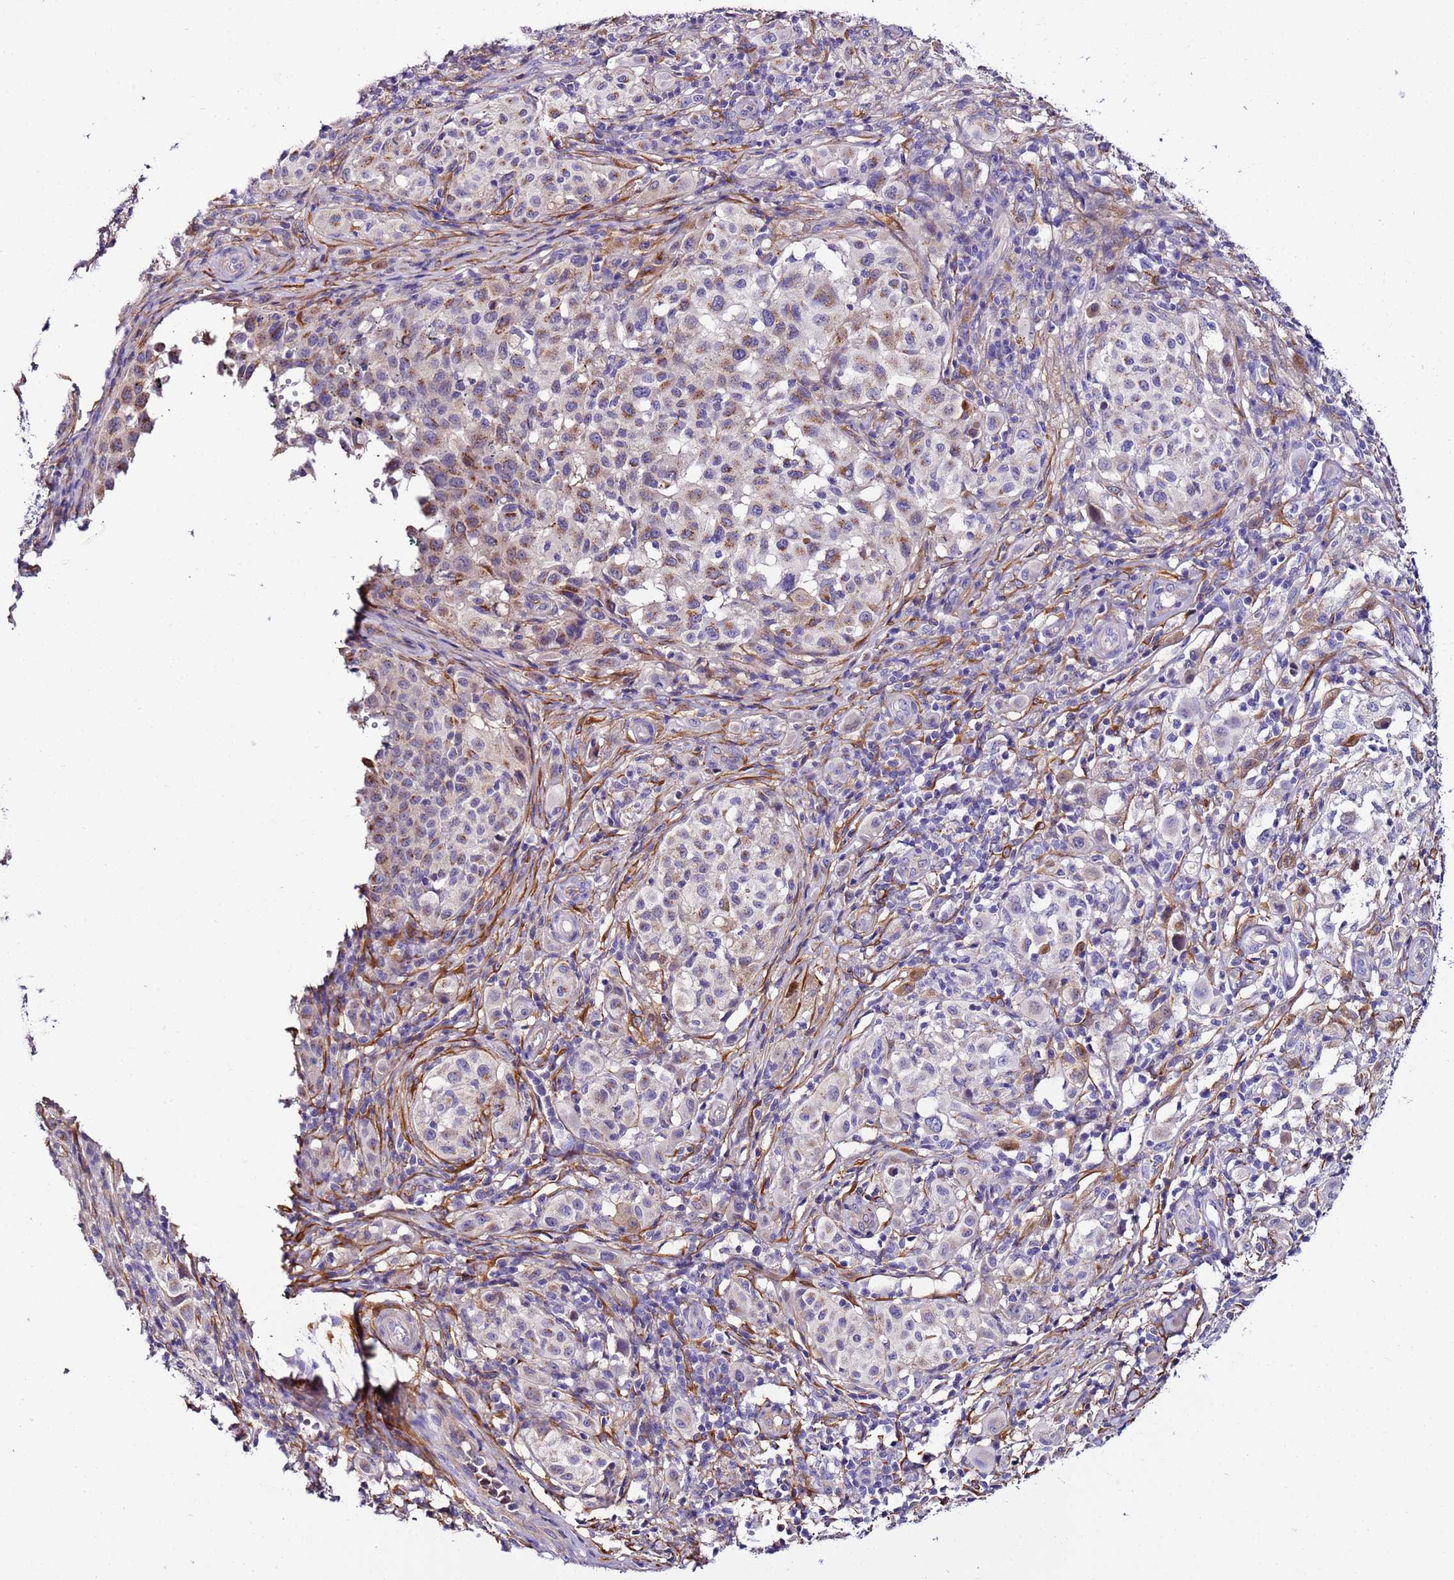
{"staining": {"intensity": "moderate", "quantity": "<25%", "location": "cytoplasmic/membranous"}, "tissue": "melanoma", "cell_type": "Tumor cells", "image_type": "cancer", "snomed": [{"axis": "morphology", "description": "Malignant melanoma, NOS"}, {"axis": "topography", "description": "Skin"}], "caption": "Immunohistochemistry (IHC) (DAB (3,3'-diaminobenzidine)) staining of human malignant melanoma demonstrates moderate cytoplasmic/membranous protein expression in about <25% of tumor cells.", "gene": "FAM174C", "patient": {"sex": "male", "age": 68}}